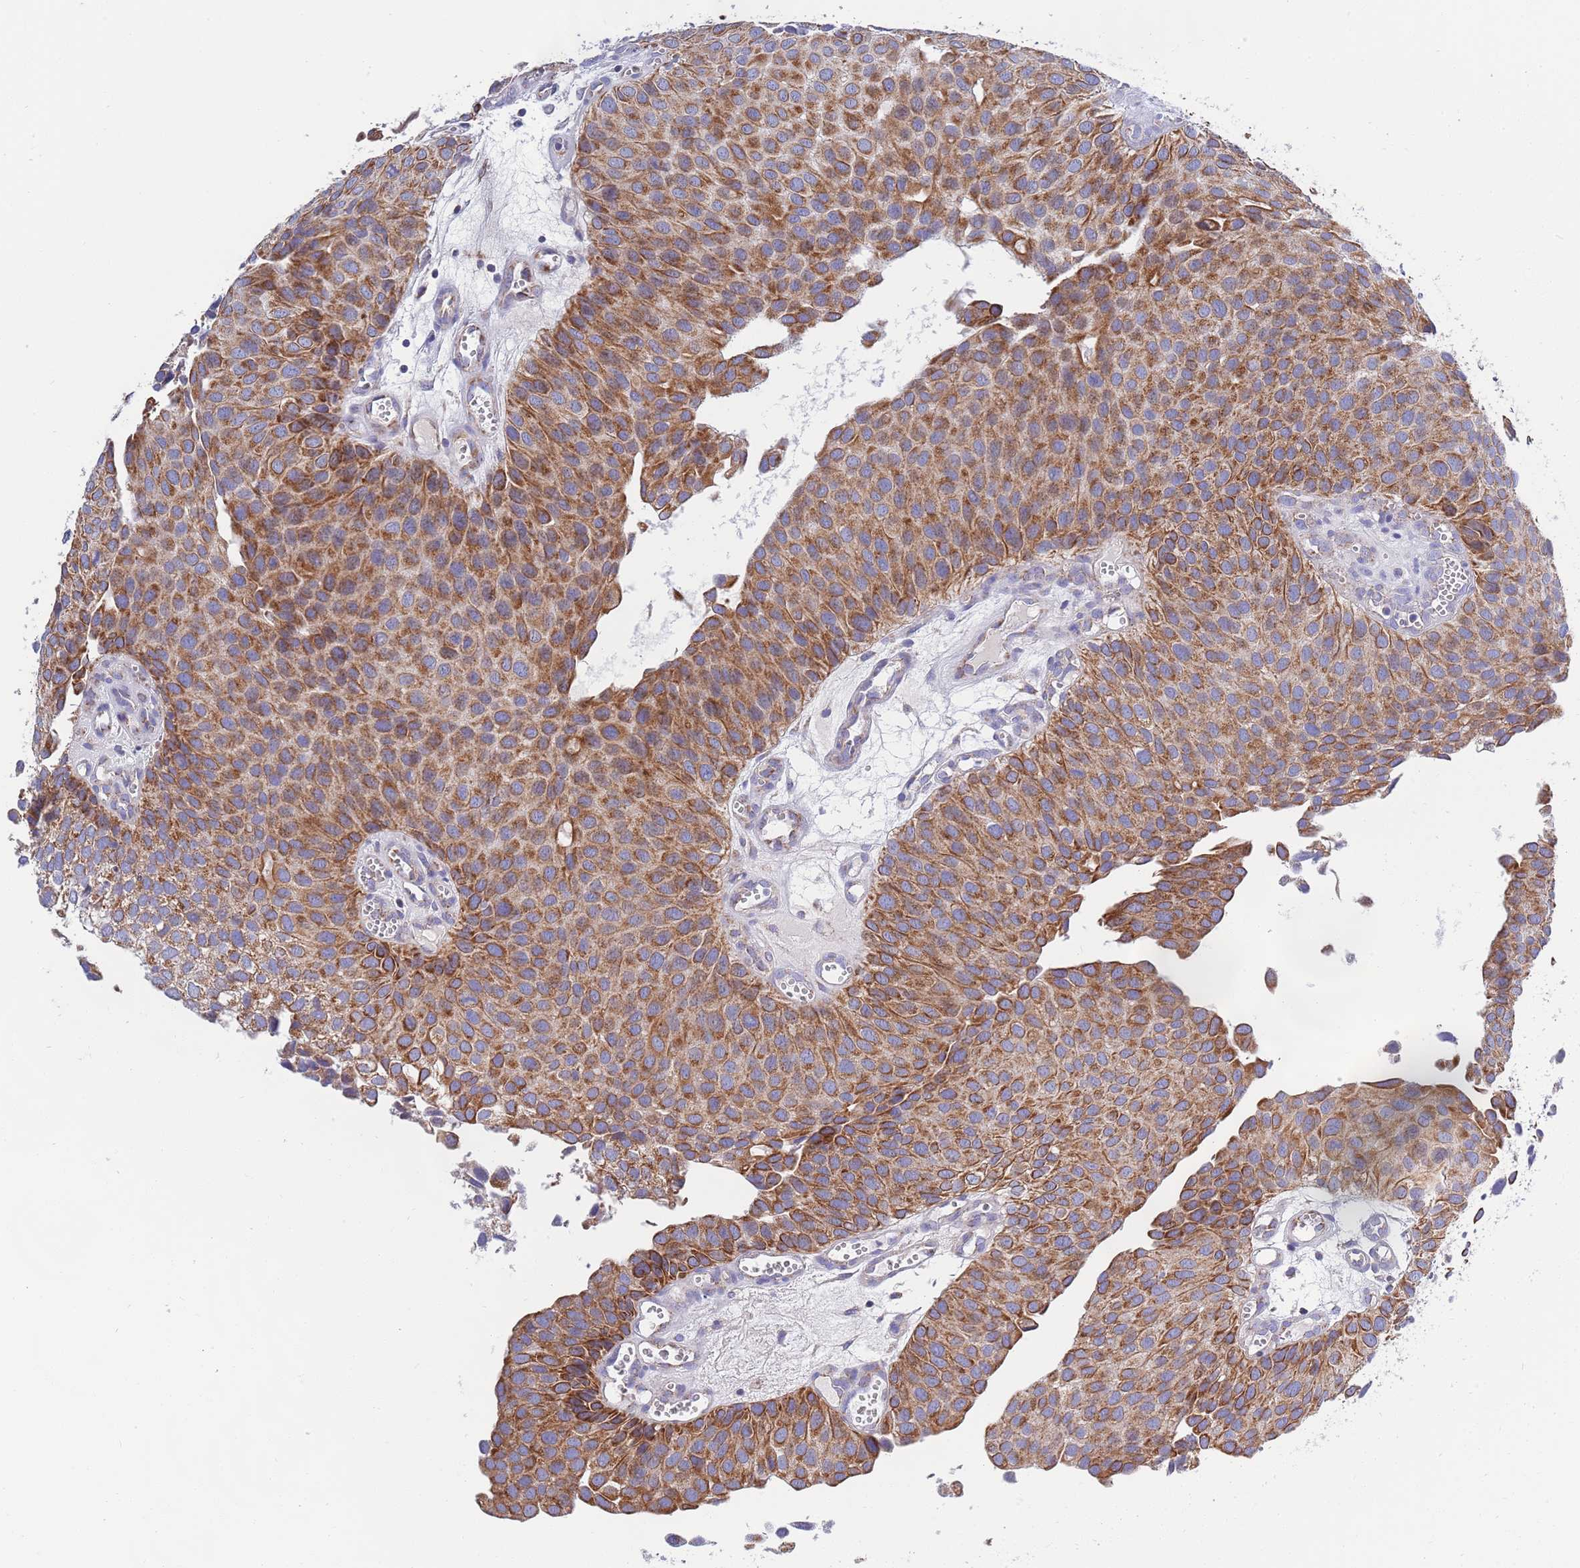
{"staining": {"intensity": "strong", "quantity": ">75%", "location": "cytoplasmic/membranous"}, "tissue": "urothelial cancer", "cell_type": "Tumor cells", "image_type": "cancer", "snomed": [{"axis": "morphology", "description": "Urothelial carcinoma, Low grade"}, {"axis": "topography", "description": "Urinary bladder"}], "caption": "Urothelial carcinoma (low-grade) stained with DAB IHC demonstrates high levels of strong cytoplasmic/membranous positivity in about >75% of tumor cells.", "gene": "EMC8", "patient": {"sex": "male", "age": 88}}